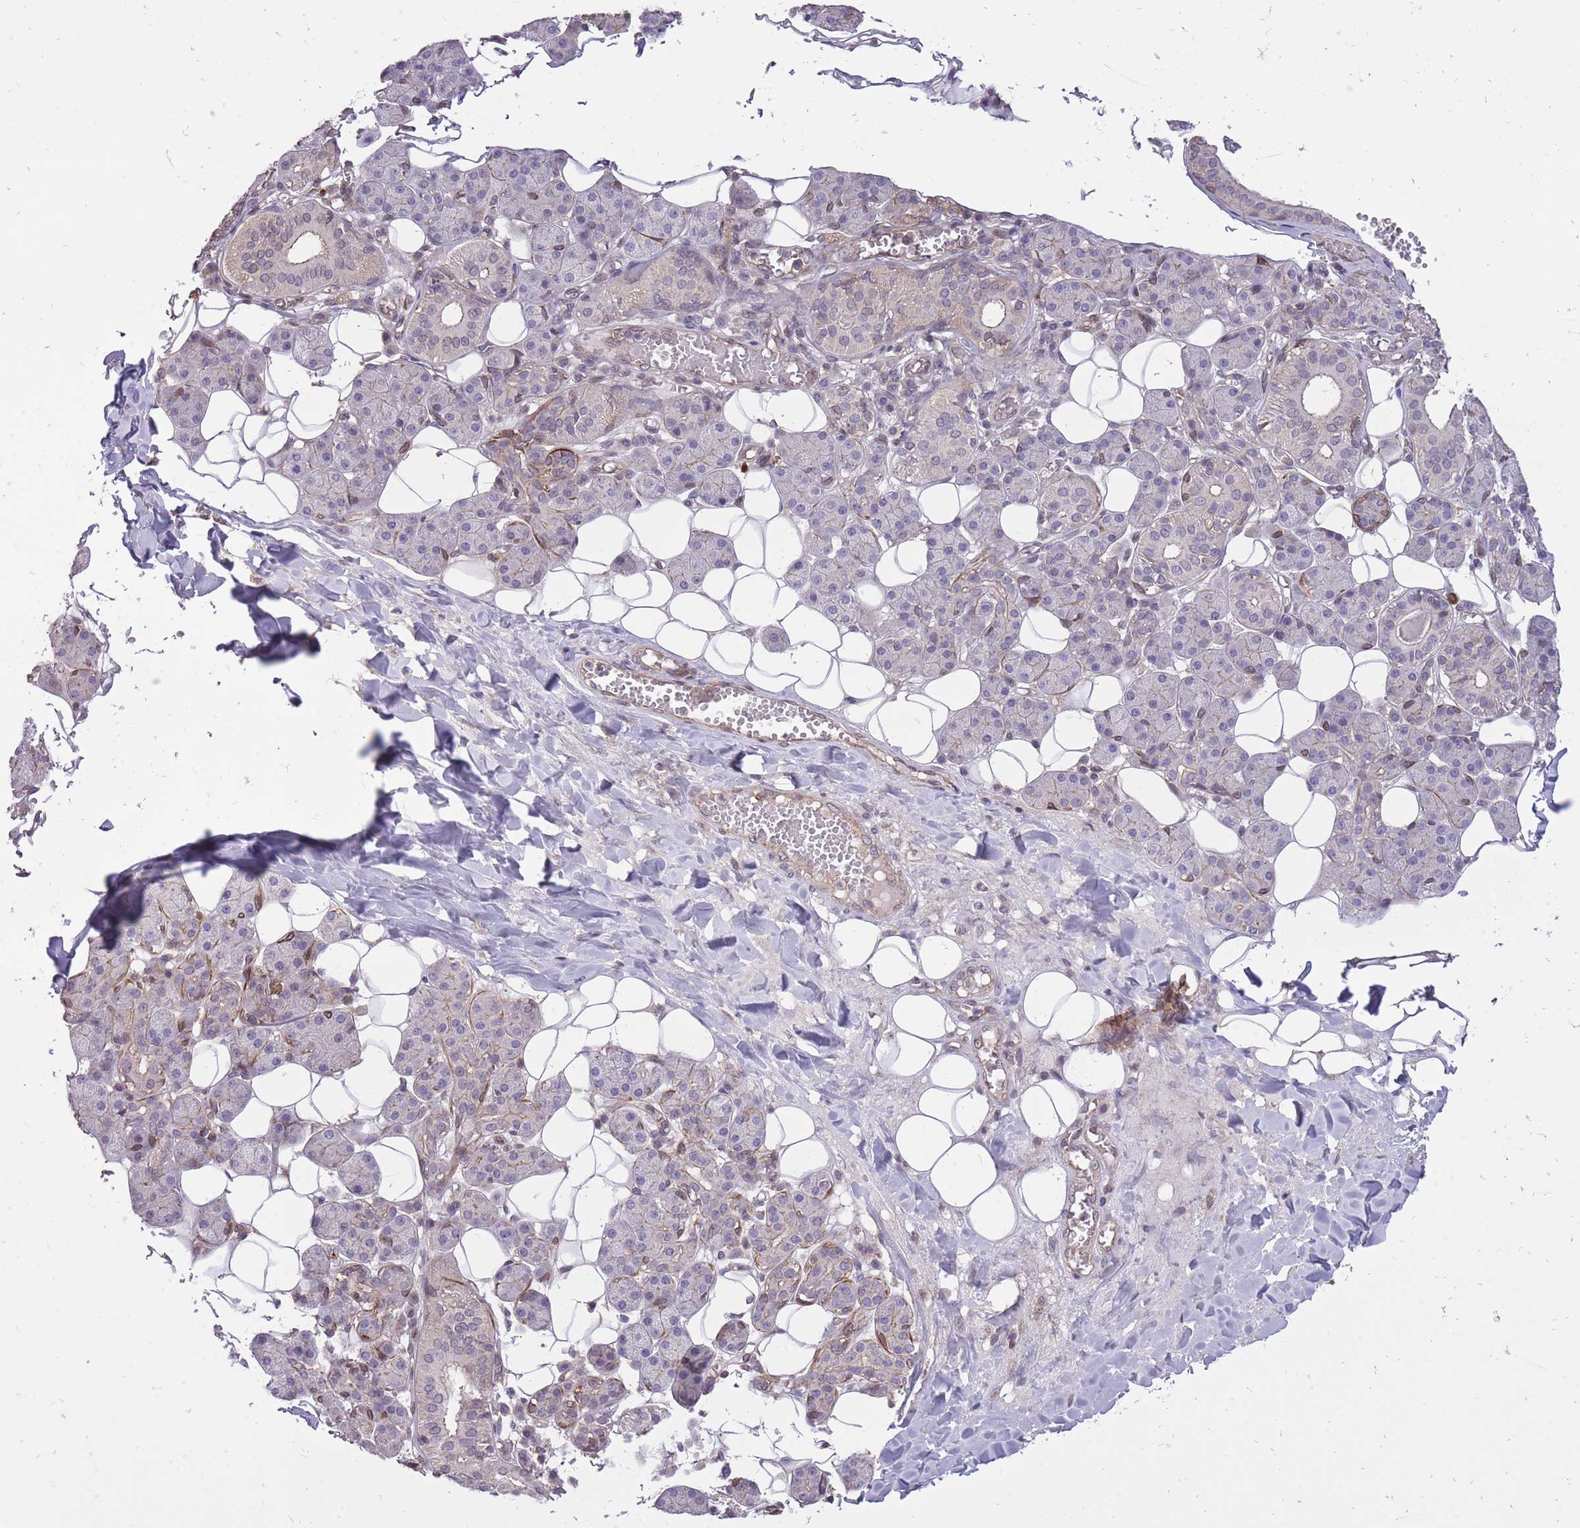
{"staining": {"intensity": "moderate", "quantity": "<25%", "location": "cytoplasmic/membranous"}, "tissue": "salivary gland", "cell_type": "Glandular cells", "image_type": "normal", "snomed": [{"axis": "morphology", "description": "Normal tissue, NOS"}, {"axis": "topography", "description": "Salivary gland"}], "caption": "Immunohistochemistry (IHC) (DAB) staining of benign salivary gland shows moderate cytoplasmic/membranous protein expression in about <25% of glandular cells. Nuclei are stained in blue.", "gene": "TET3", "patient": {"sex": "female", "age": 33}}